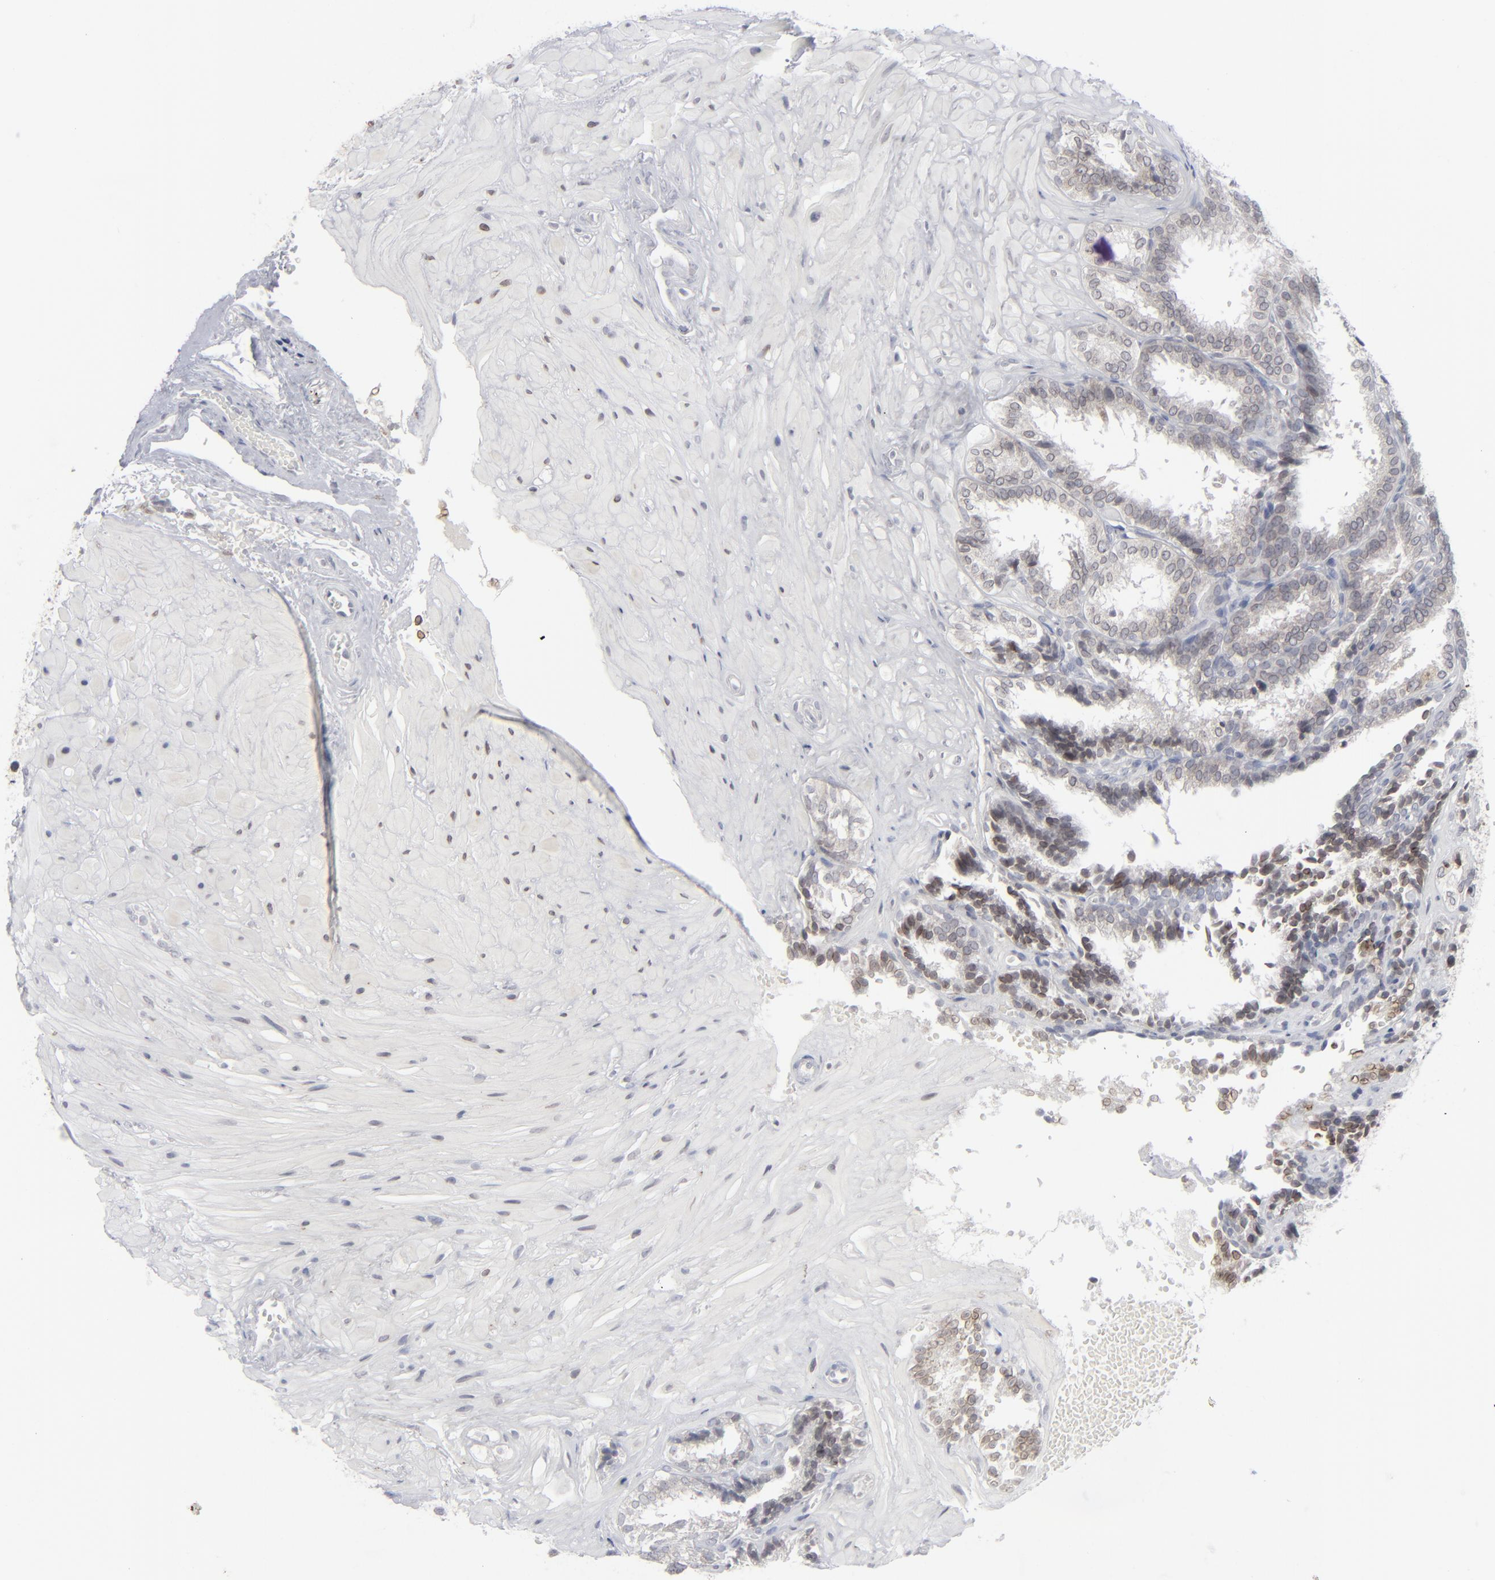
{"staining": {"intensity": "weak", "quantity": "<25%", "location": "cytoplasmic/membranous"}, "tissue": "seminal vesicle", "cell_type": "Glandular cells", "image_type": "normal", "snomed": [{"axis": "morphology", "description": "Normal tissue, NOS"}, {"axis": "topography", "description": "Seminal veicle"}], "caption": "This is an immunohistochemistry image of normal human seminal vesicle. There is no staining in glandular cells.", "gene": "NUP88", "patient": {"sex": "male", "age": 26}}